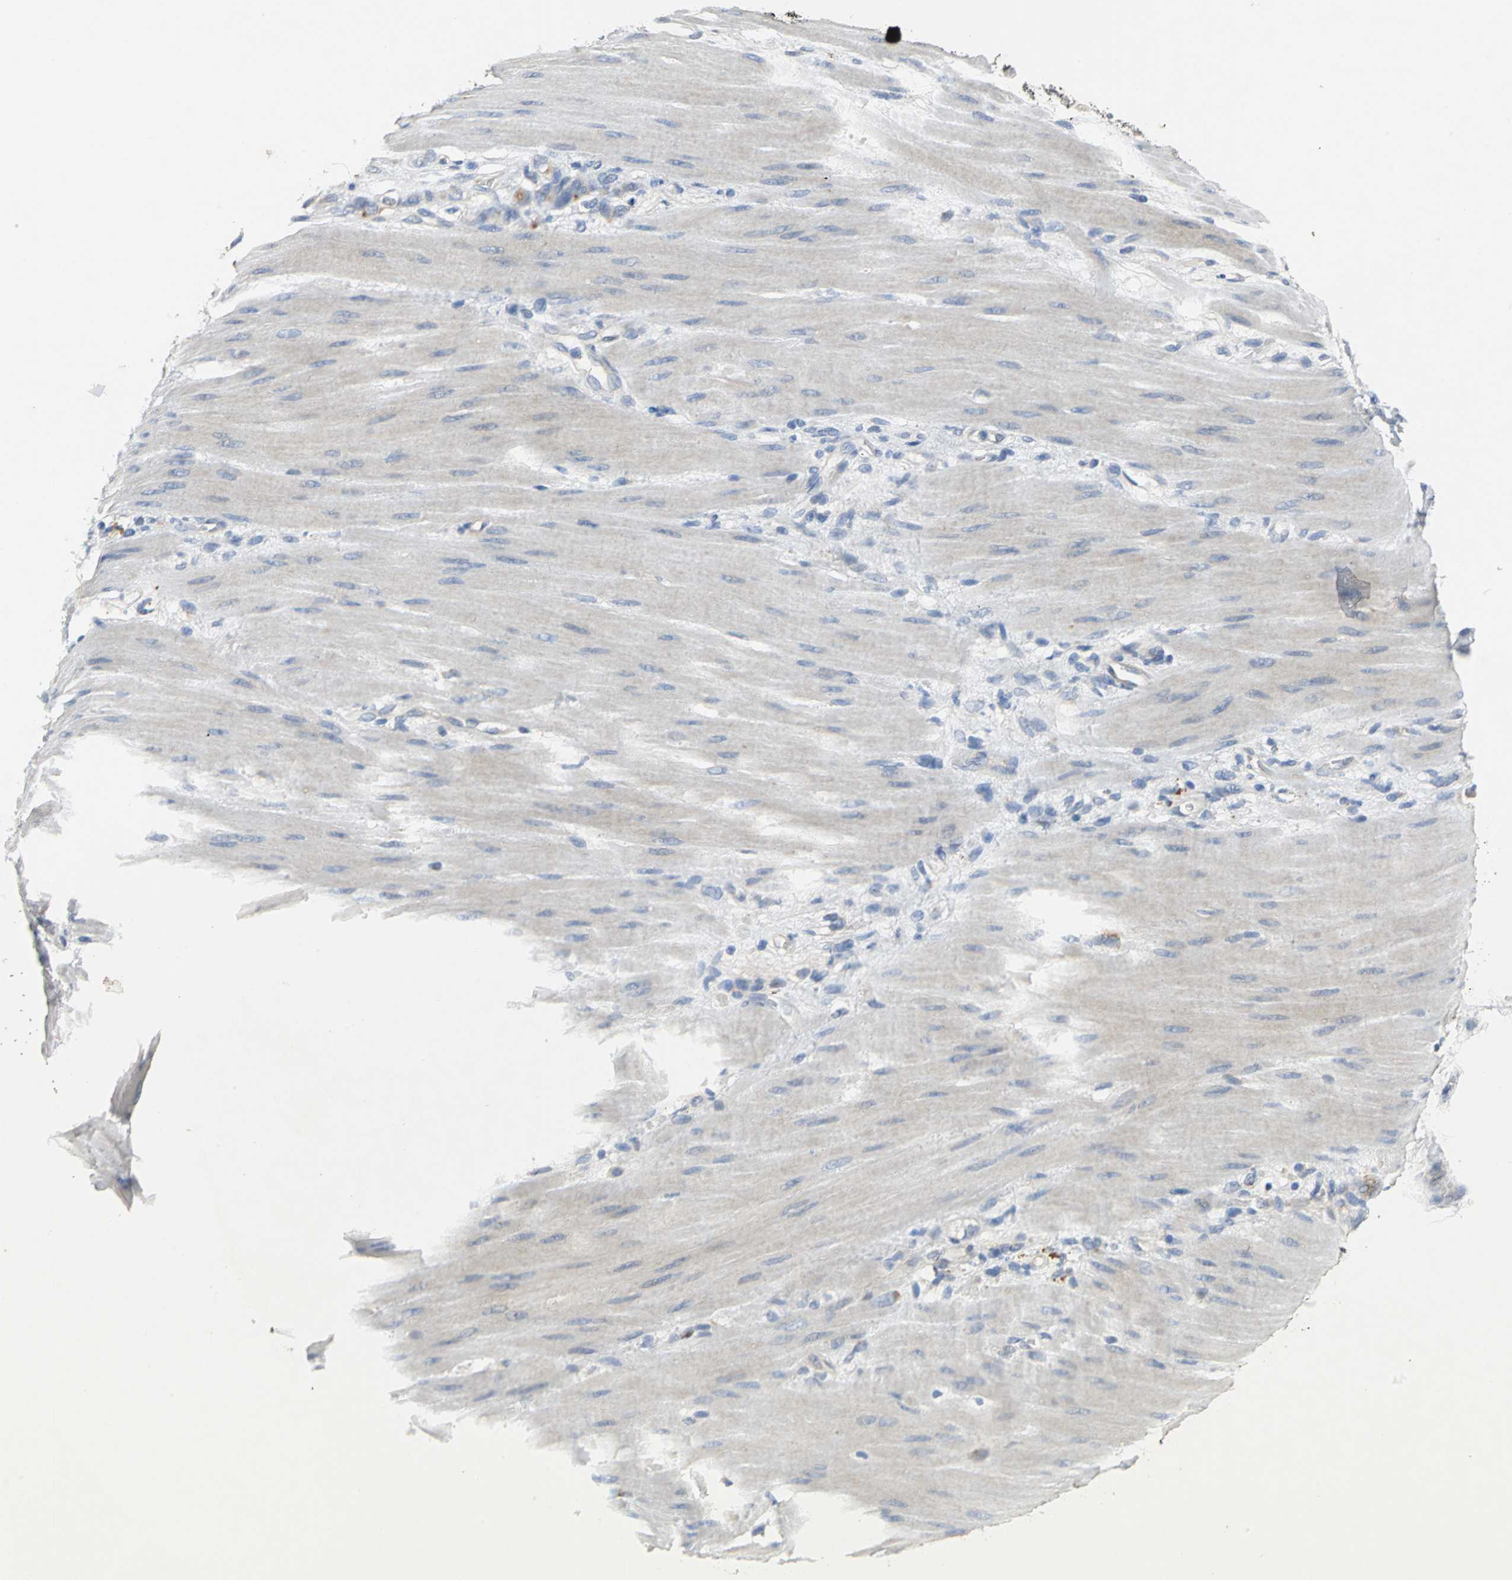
{"staining": {"intensity": "negative", "quantity": "none", "location": "none"}, "tissue": "stomach cancer", "cell_type": "Tumor cells", "image_type": "cancer", "snomed": [{"axis": "morphology", "description": "Adenocarcinoma, NOS"}, {"axis": "topography", "description": "Stomach"}], "caption": "DAB immunohistochemical staining of human stomach adenocarcinoma exhibits no significant staining in tumor cells.", "gene": "IL17RB", "patient": {"sex": "male", "age": 82}}